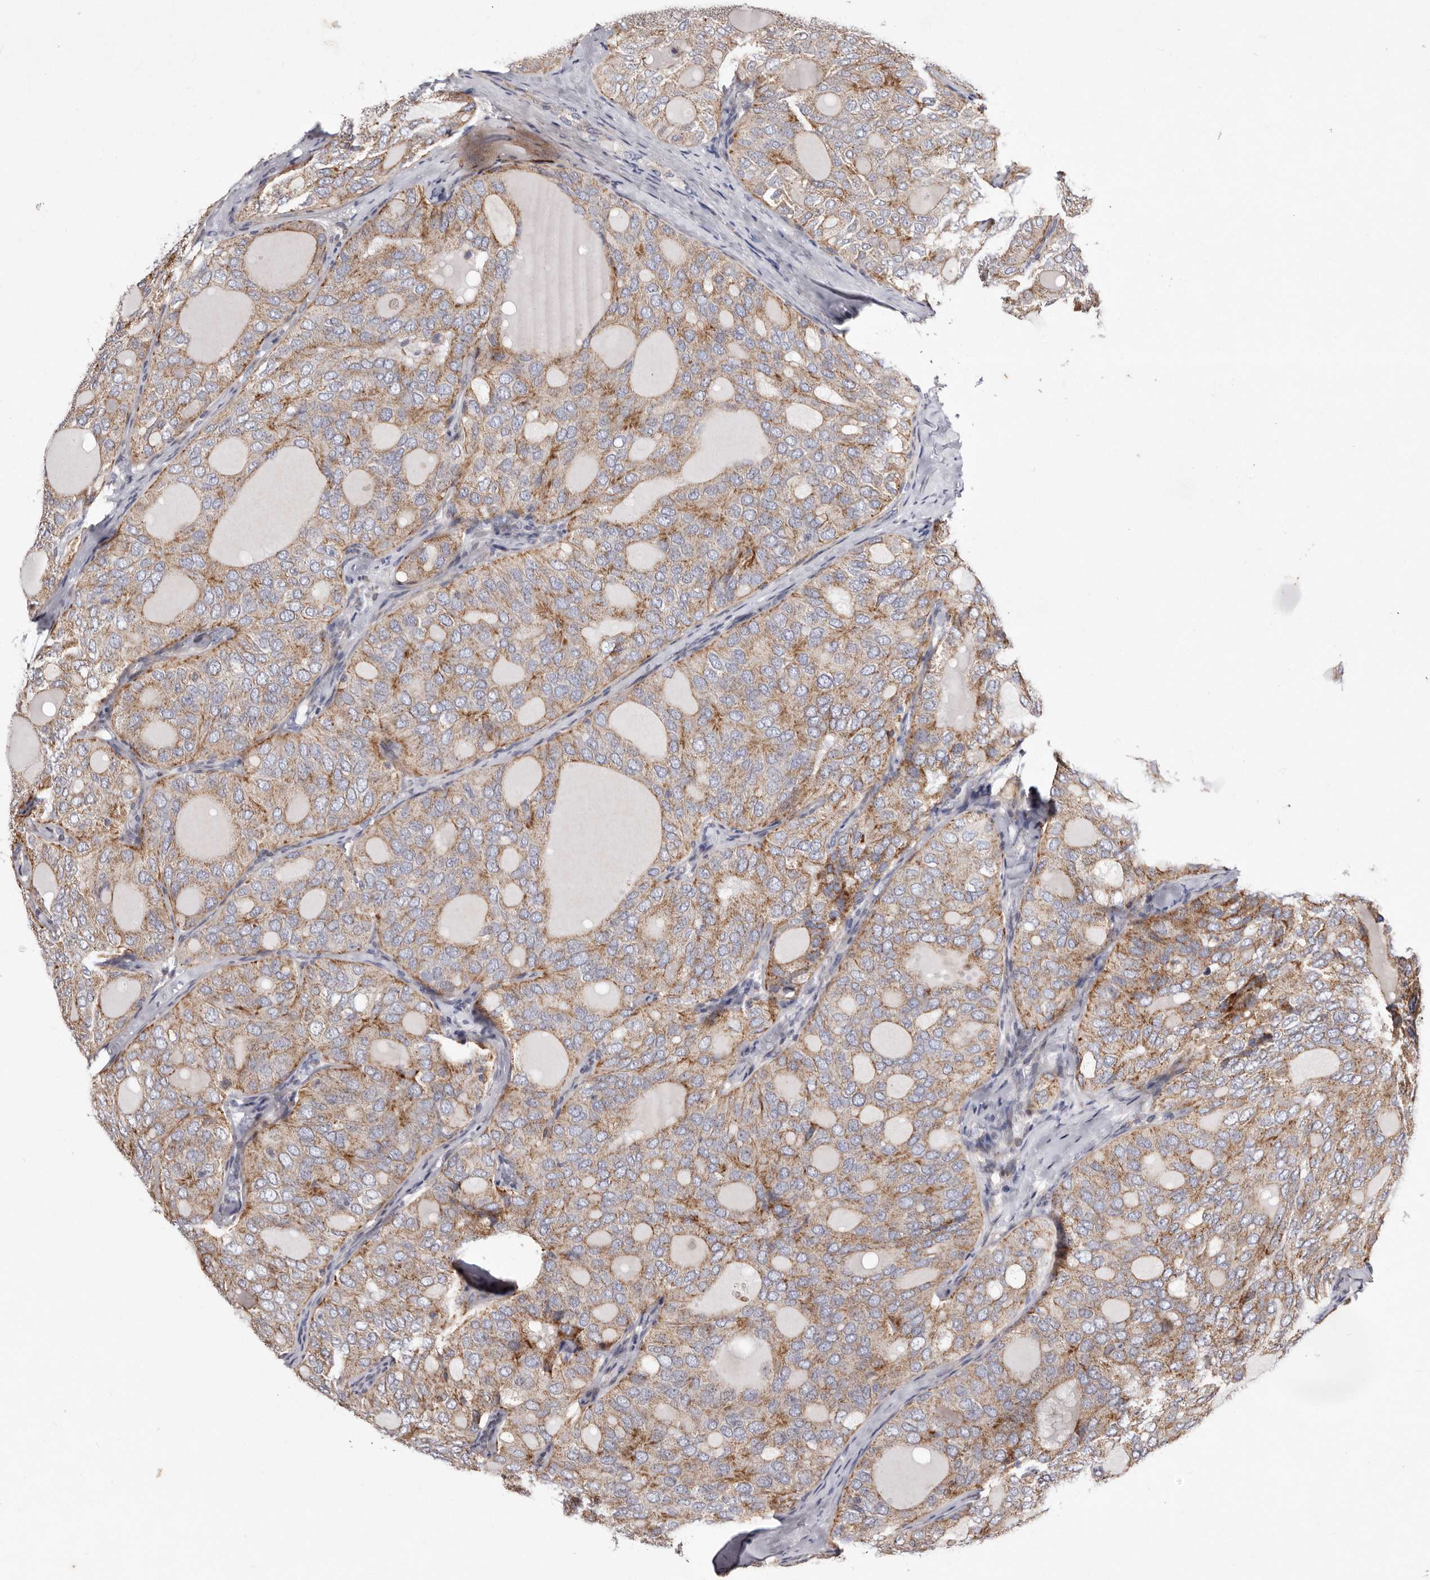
{"staining": {"intensity": "moderate", "quantity": ">75%", "location": "cytoplasmic/membranous"}, "tissue": "thyroid cancer", "cell_type": "Tumor cells", "image_type": "cancer", "snomed": [{"axis": "morphology", "description": "Follicular adenoma carcinoma, NOS"}, {"axis": "topography", "description": "Thyroid gland"}], "caption": "Immunohistochemistry (IHC) of human thyroid cancer shows medium levels of moderate cytoplasmic/membranous expression in approximately >75% of tumor cells.", "gene": "TIMM17B", "patient": {"sex": "male", "age": 75}}